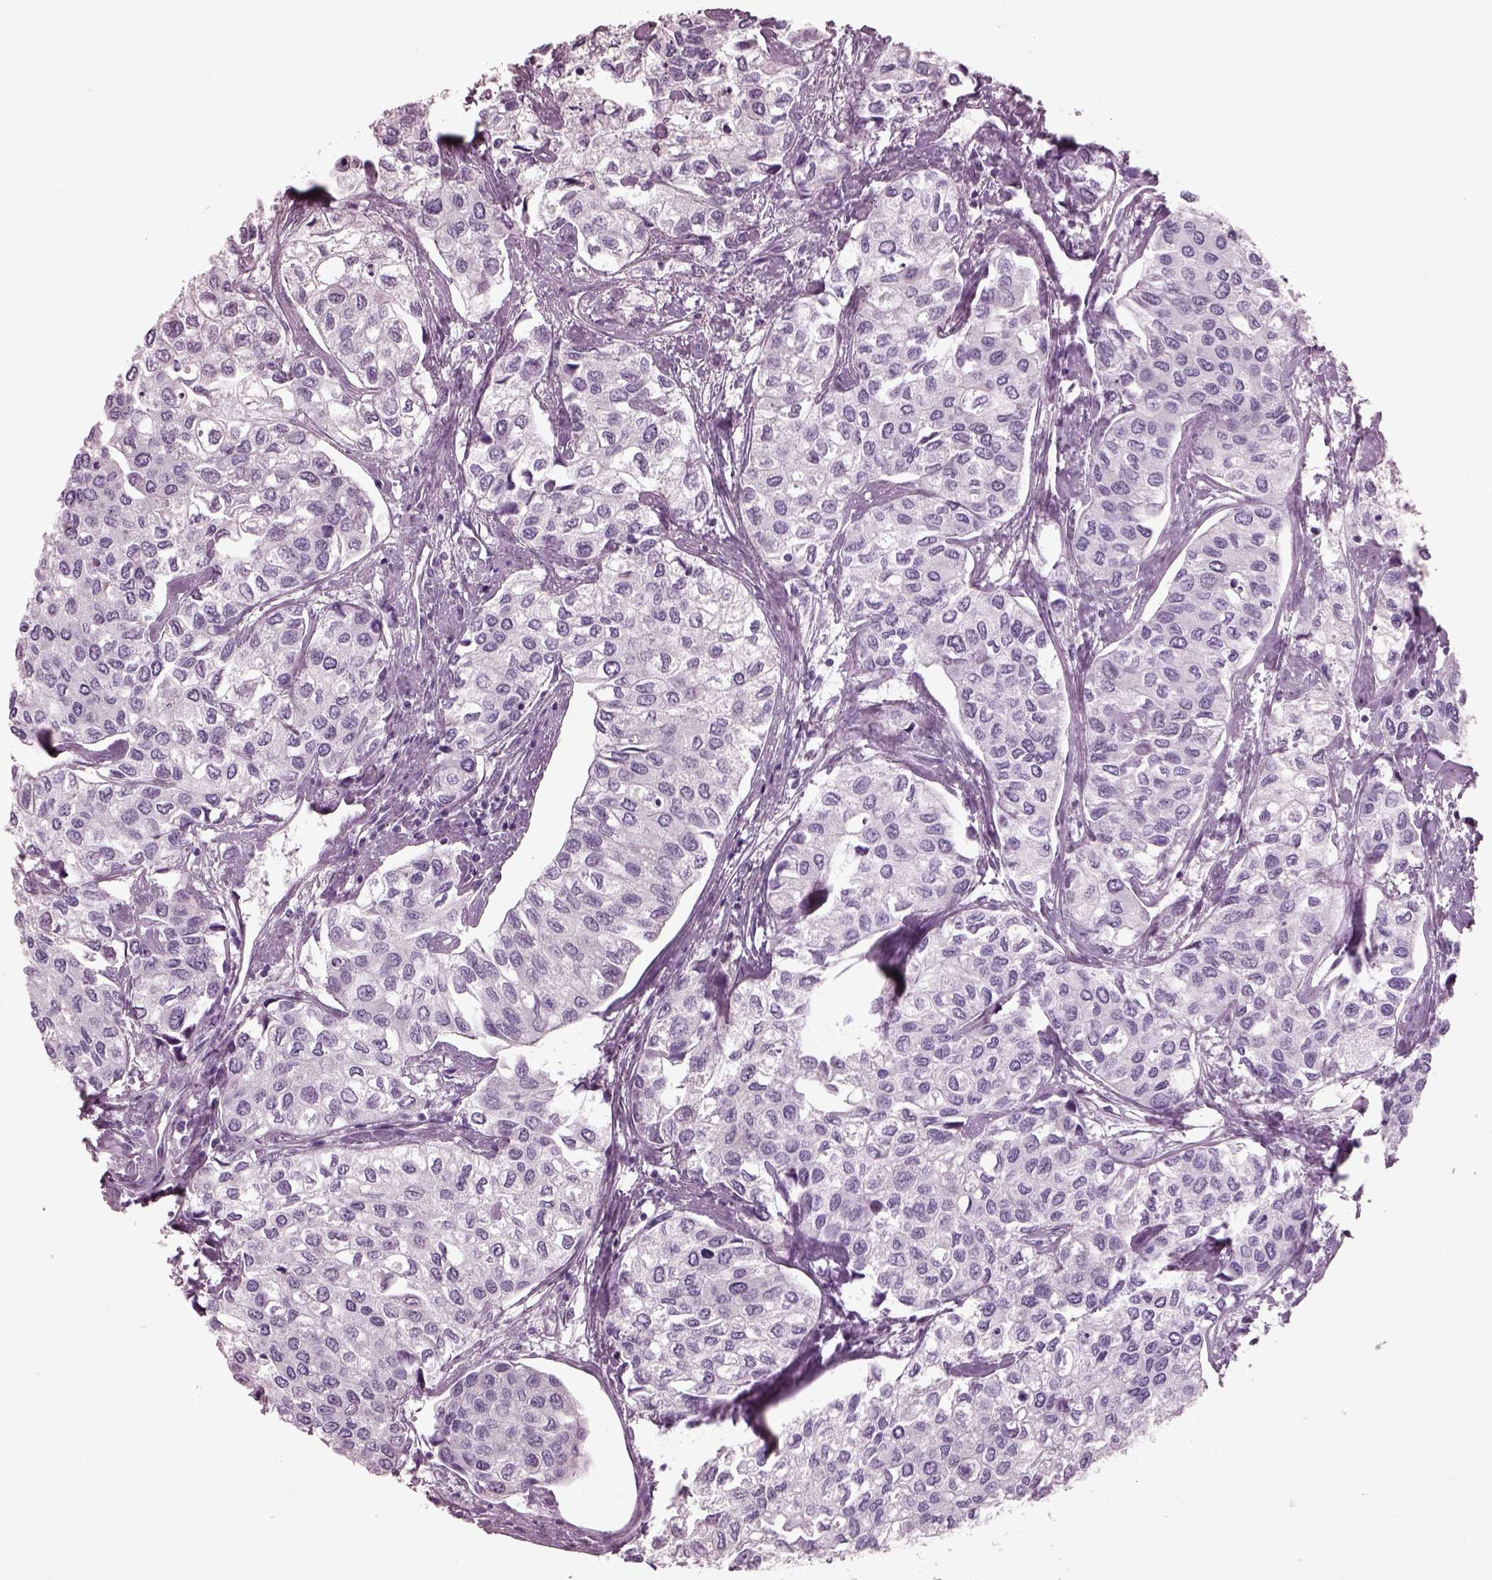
{"staining": {"intensity": "negative", "quantity": "none", "location": "none"}, "tissue": "urothelial cancer", "cell_type": "Tumor cells", "image_type": "cancer", "snomed": [{"axis": "morphology", "description": "Urothelial carcinoma, High grade"}, {"axis": "topography", "description": "Urinary bladder"}], "caption": "Immunohistochemistry histopathology image of neoplastic tissue: human high-grade urothelial carcinoma stained with DAB (3,3'-diaminobenzidine) displays no significant protein staining in tumor cells.", "gene": "KRTAP3-2", "patient": {"sex": "male", "age": 73}}